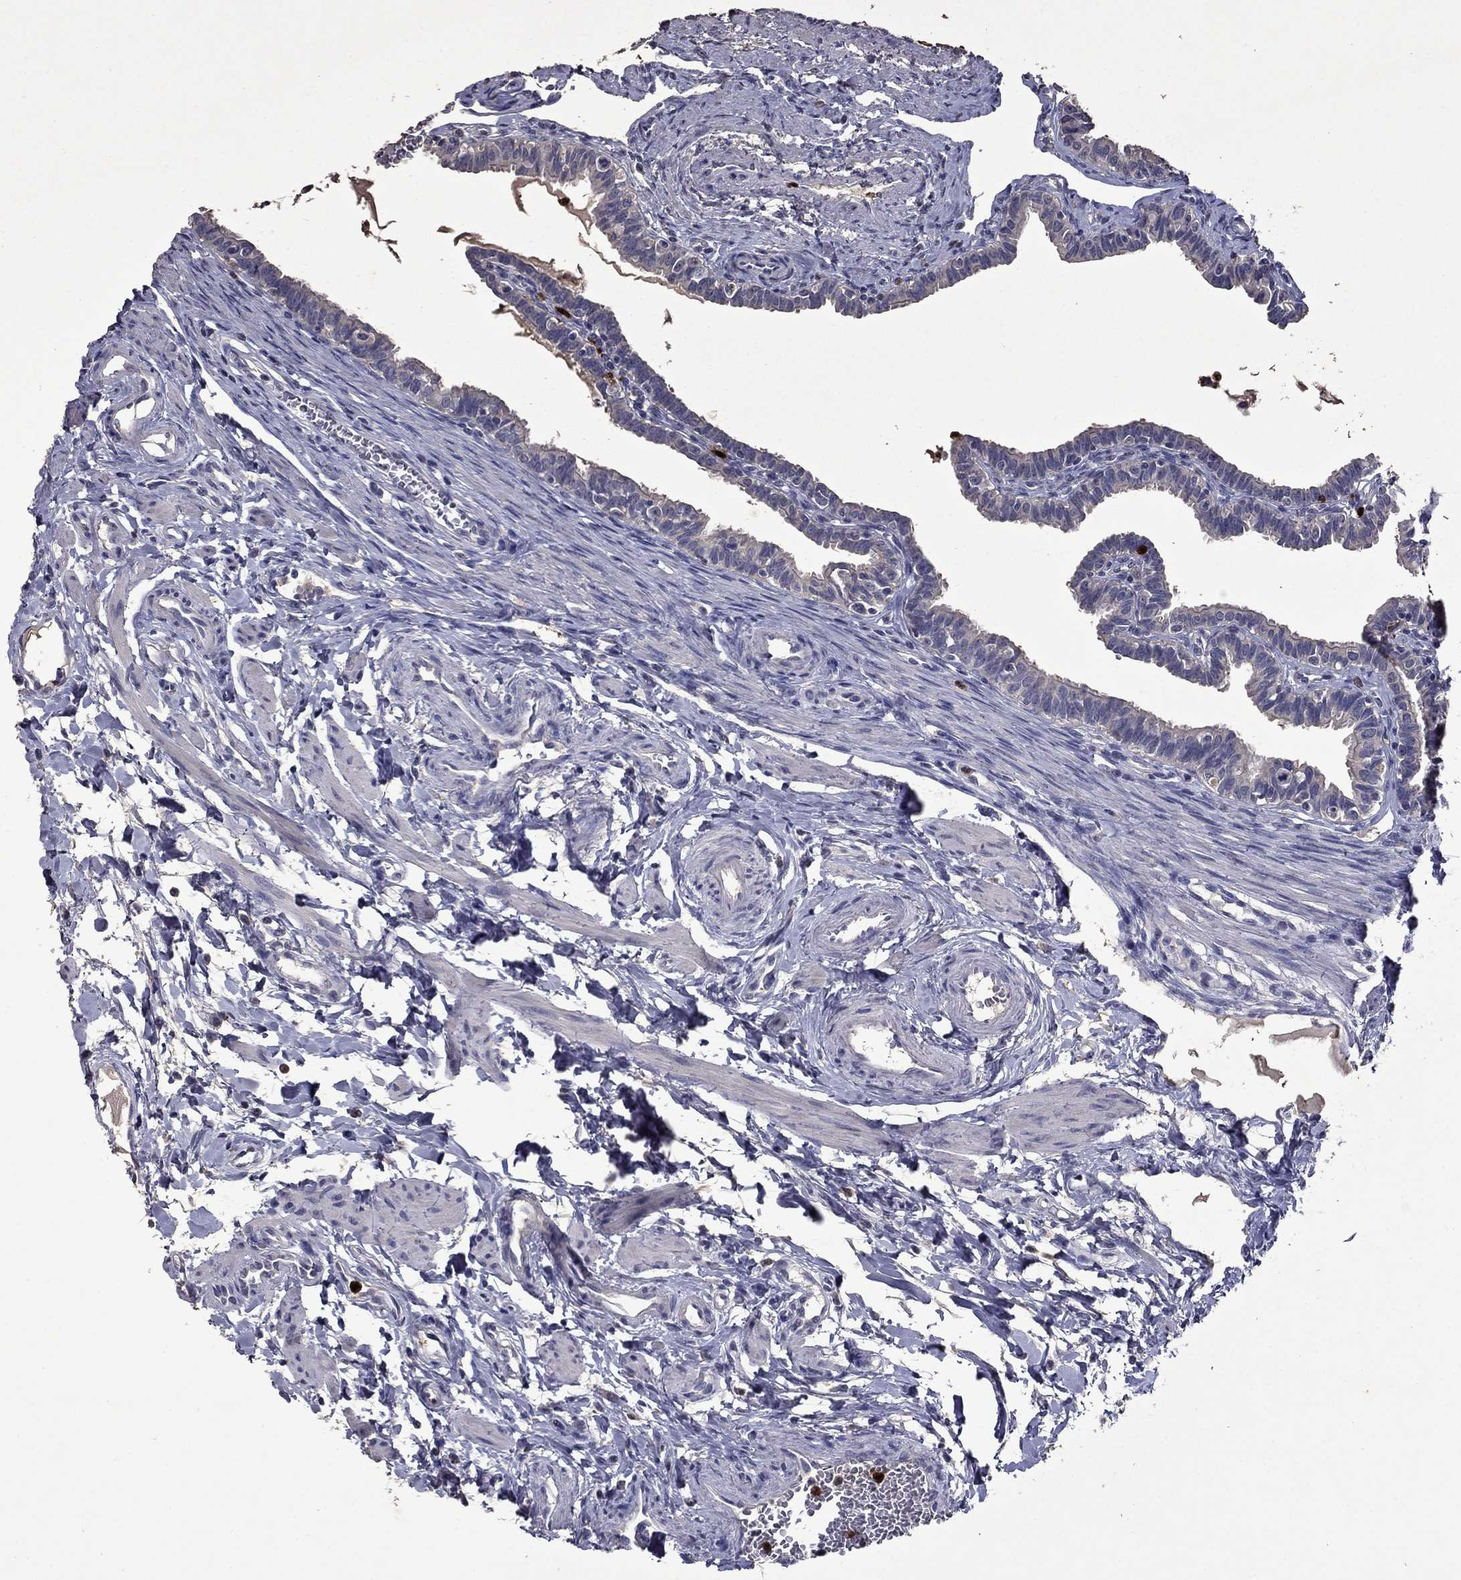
{"staining": {"intensity": "negative", "quantity": "none", "location": "none"}, "tissue": "fallopian tube", "cell_type": "Glandular cells", "image_type": "normal", "snomed": [{"axis": "morphology", "description": "Normal tissue, NOS"}, {"axis": "topography", "description": "Fallopian tube"}], "caption": "Immunohistochemistry image of unremarkable fallopian tube: fallopian tube stained with DAB displays no significant protein expression in glandular cells.", "gene": "IRF5", "patient": {"sex": "female", "age": 36}}